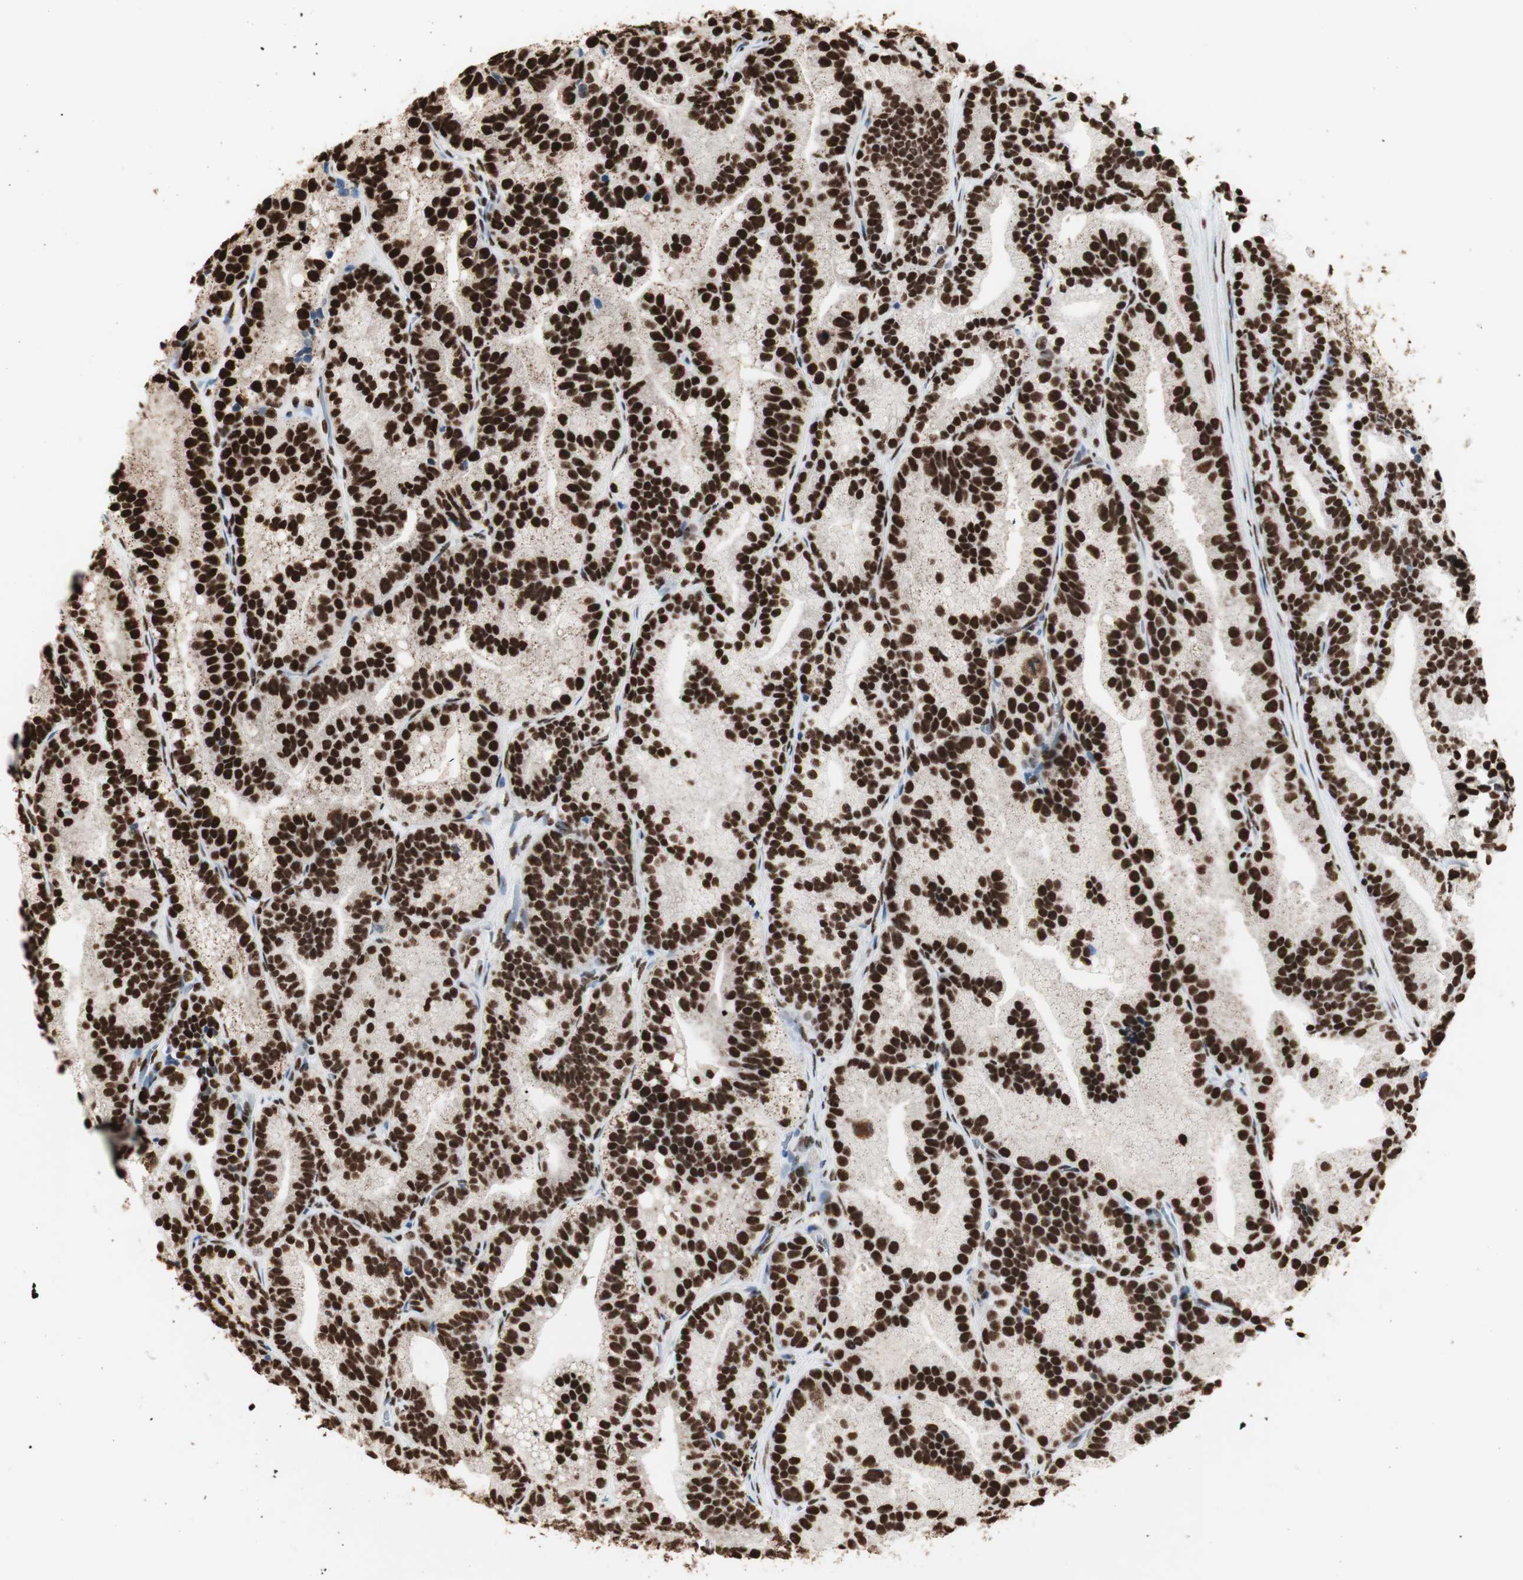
{"staining": {"intensity": "strong", "quantity": ">75%", "location": "nuclear"}, "tissue": "prostate cancer", "cell_type": "Tumor cells", "image_type": "cancer", "snomed": [{"axis": "morphology", "description": "Adenocarcinoma, Low grade"}, {"axis": "topography", "description": "Prostate"}], "caption": "Tumor cells exhibit high levels of strong nuclear expression in approximately >75% of cells in human prostate cancer.", "gene": "HNRNPA2B1", "patient": {"sex": "male", "age": 89}}